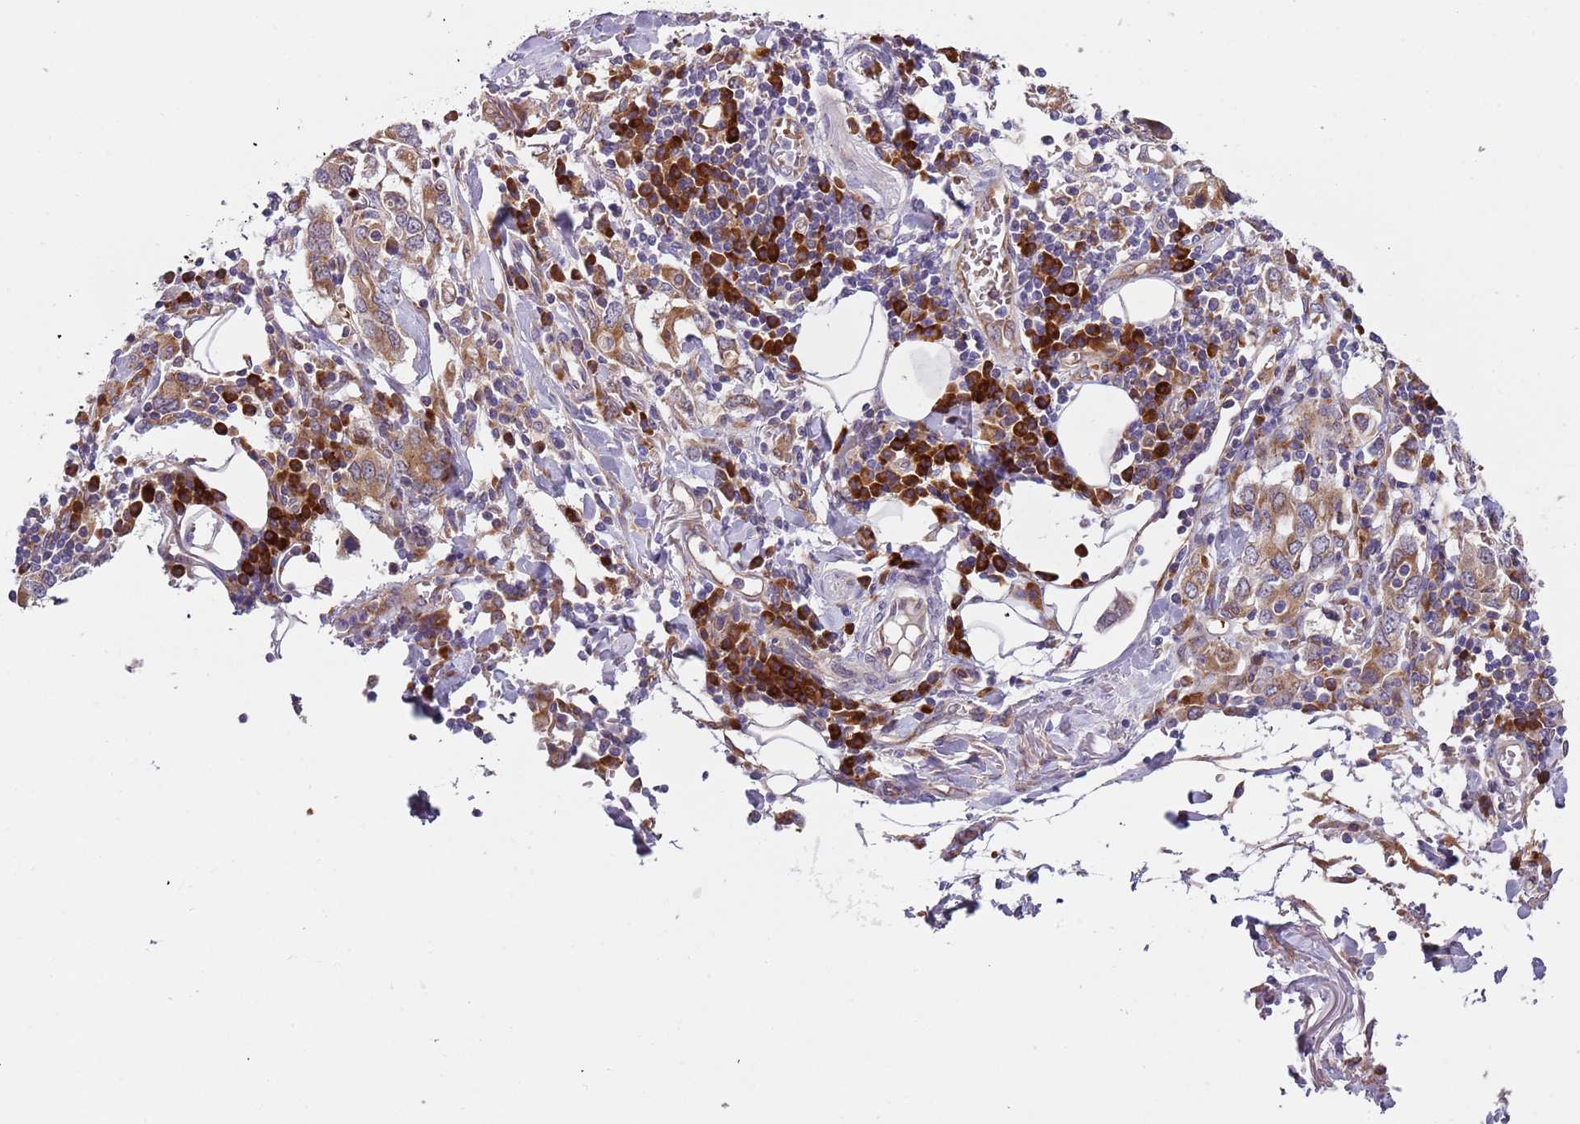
{"staining": {"intensity": "moderate", "quantity": ">75%", "location": "cytoplasmic/membranous"}, "tissue": "stomach cancer", "cell_type": "Tumor cells", "image_type": "cancer", "snomed": [{"axis": "morphology", "description": "Adenocarcinoma, NOS"}, {"axis": "topography", "description": "Stomach, upper"}, {"axis": "topography", "description": "Stomach"}], "caption": "DAB immunohistochemical staining of human stomach adenocarcinoma displays moderate cytoplasmic/membranous protein expression in approximately >75% of tumor cells.", "gene": "VWCE", "patient": {"sex": "male", "age": 62}}